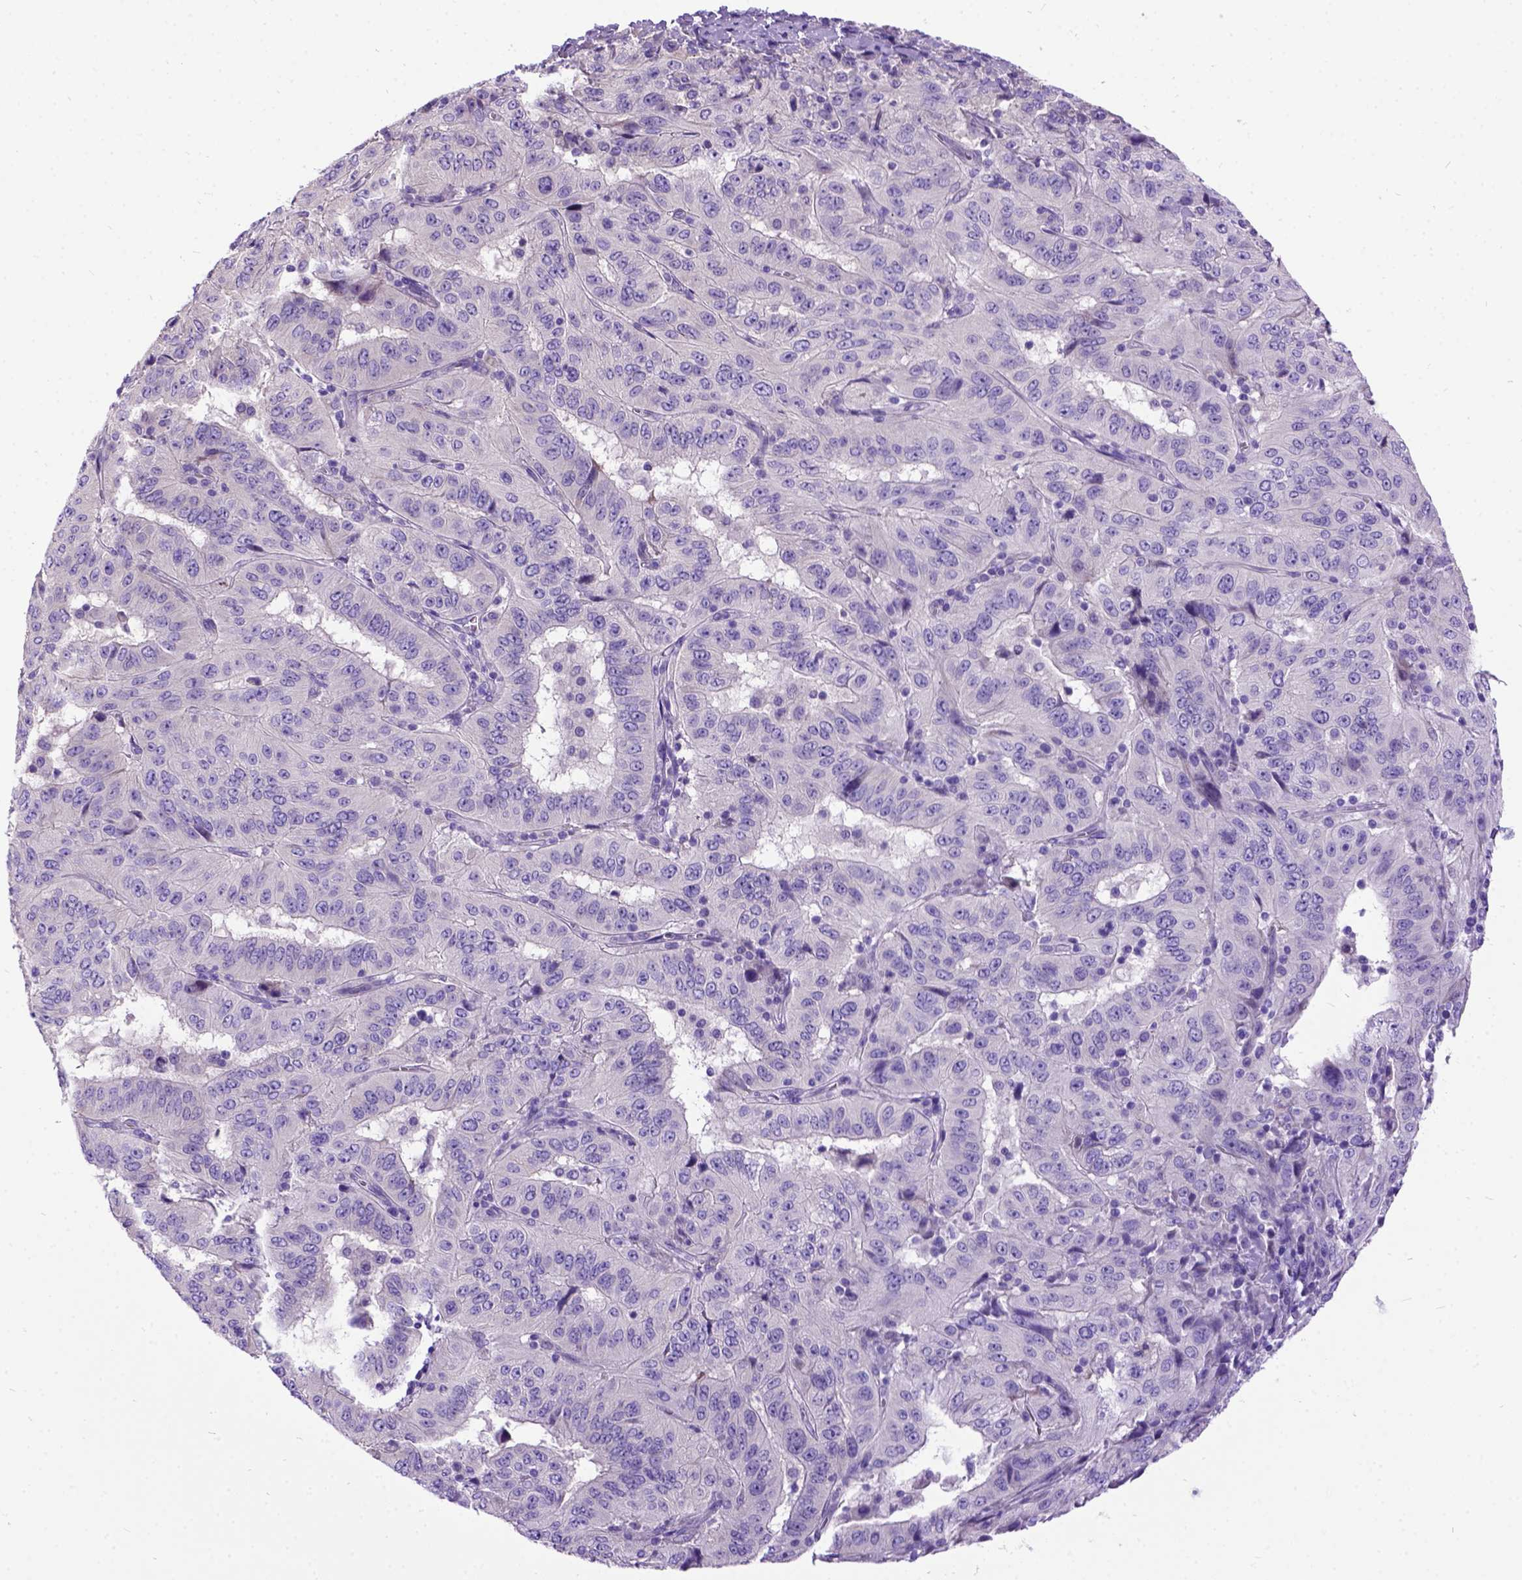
{"staining": {"intensity": "negative", "quantity": "none", "location": "none"}, "tissue": "pancreatic cancer", "cell_type": "Tumor cells", "image_type": "cancer", "snomed": [{"axis": "morphology", "description": "Adenocarcinoma, NOS"}, {"axis": "topography", "description": "Pancreas"}], "caption": "Tumor cells are negative for brown protein staining in adenocarcinoma (pancreatic). (DAB immunohistochemistry (IHC) visualized using brightfield microscopy, high magnification).", "gene": "CFAP54", "patient": {"sex": "male", "age": 63}}